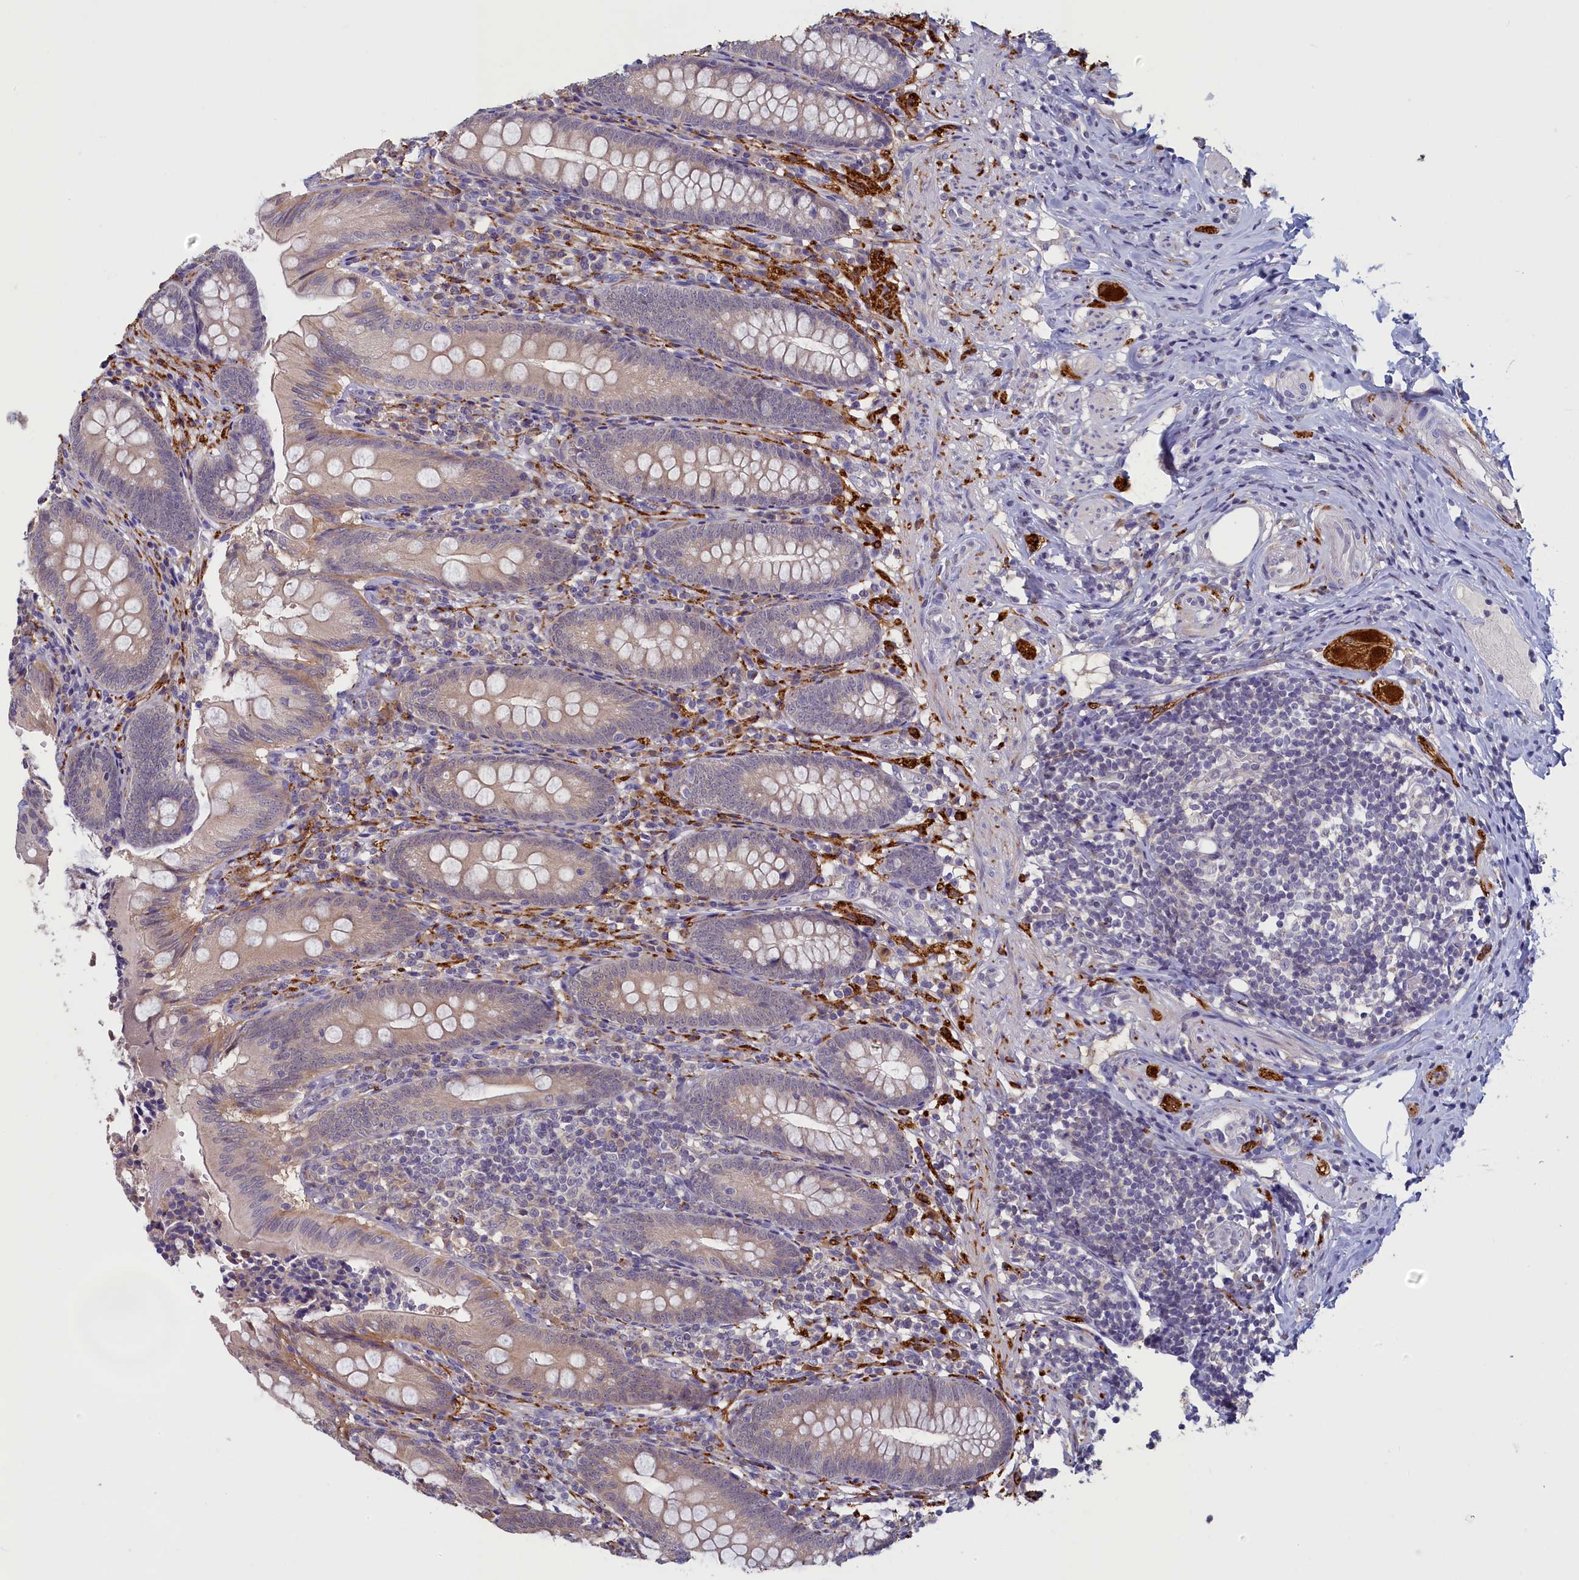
{"staining": {"intensity": "moderate", "quantity": ">75%", "location": "cytoplasmic/membranous"}, "tissue": "appendix", "cell_type": "Glandular cells", "image_type": "normal", "snomed": [{"axis": "morphology", "description": "Normal tissue, NOS"}, {"axis": "topography", "description": "Appendix"}], "caption": "This micrograph demonstrates normal appendix stained with immunohistochemistry (IHC) to label a protein in brown. The cytoplasmic/membranous of glandular cells show moderate positivity for the protein. Nuclei are counter-stained blue.", "gene": "UCHL3", "patient": {"sex": "male", "age": 55}}